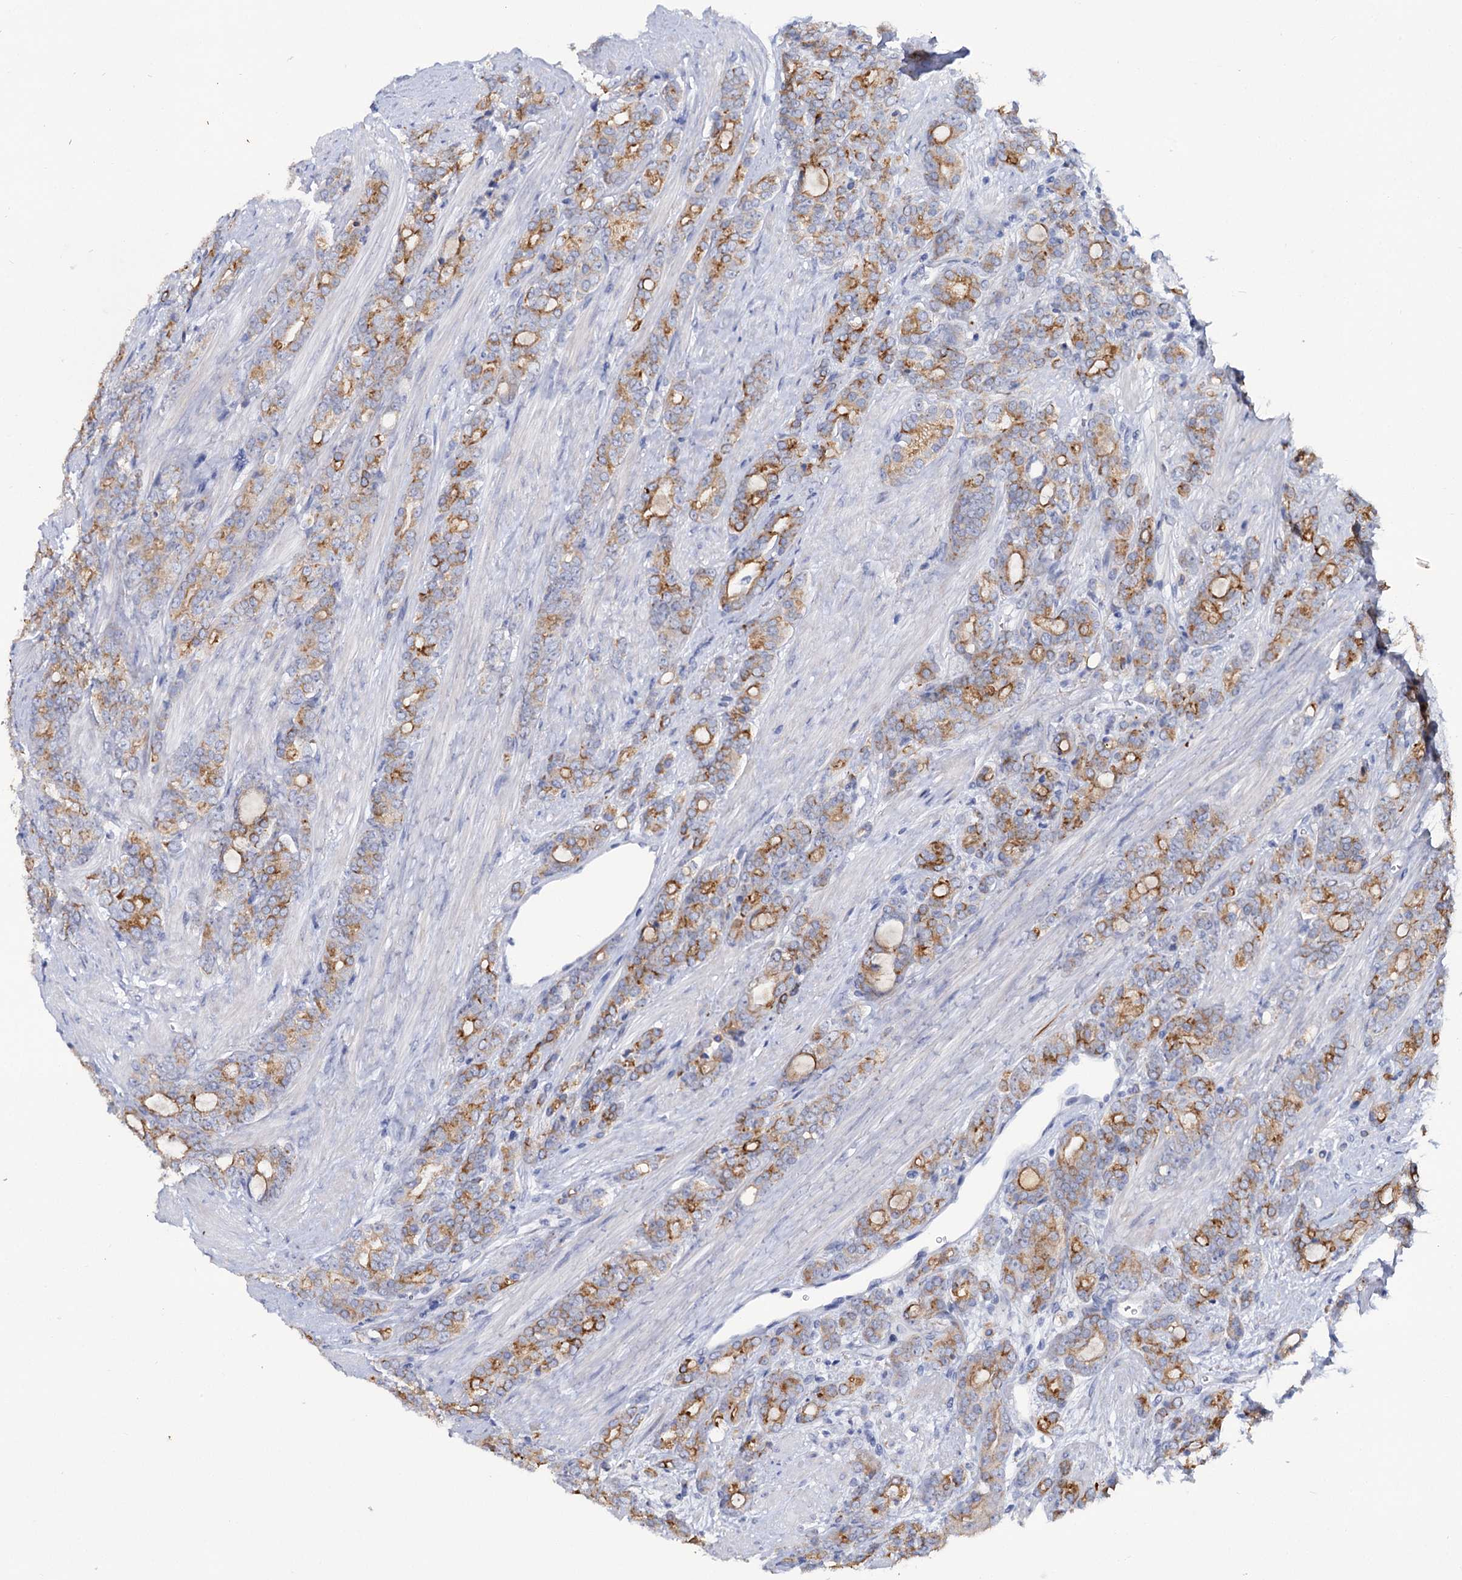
{"staining": {"intensity": "moderate", "quantity": "25%-75%", "location": "cytoplasmic/membranous"}, "tissue": "prostate cancer", "cell_type": "Tumor cells", "image_type": "cancer", "snomed": [{"axis": "morphology", "description": "Adenocarcinoma, High grade"}, {"axis": "topography", "description": "Prostate"}], "caption": "Approximately 25%-75% of tumor cells in high-grade adenocarcinoma (prostate) demonstrate moderate cytoplasmic/membranous protein positivity as visualized by brown immunohistochemical staining.", "gene": "FAAP20", "patient": {"sex": "male", "age": 62}}